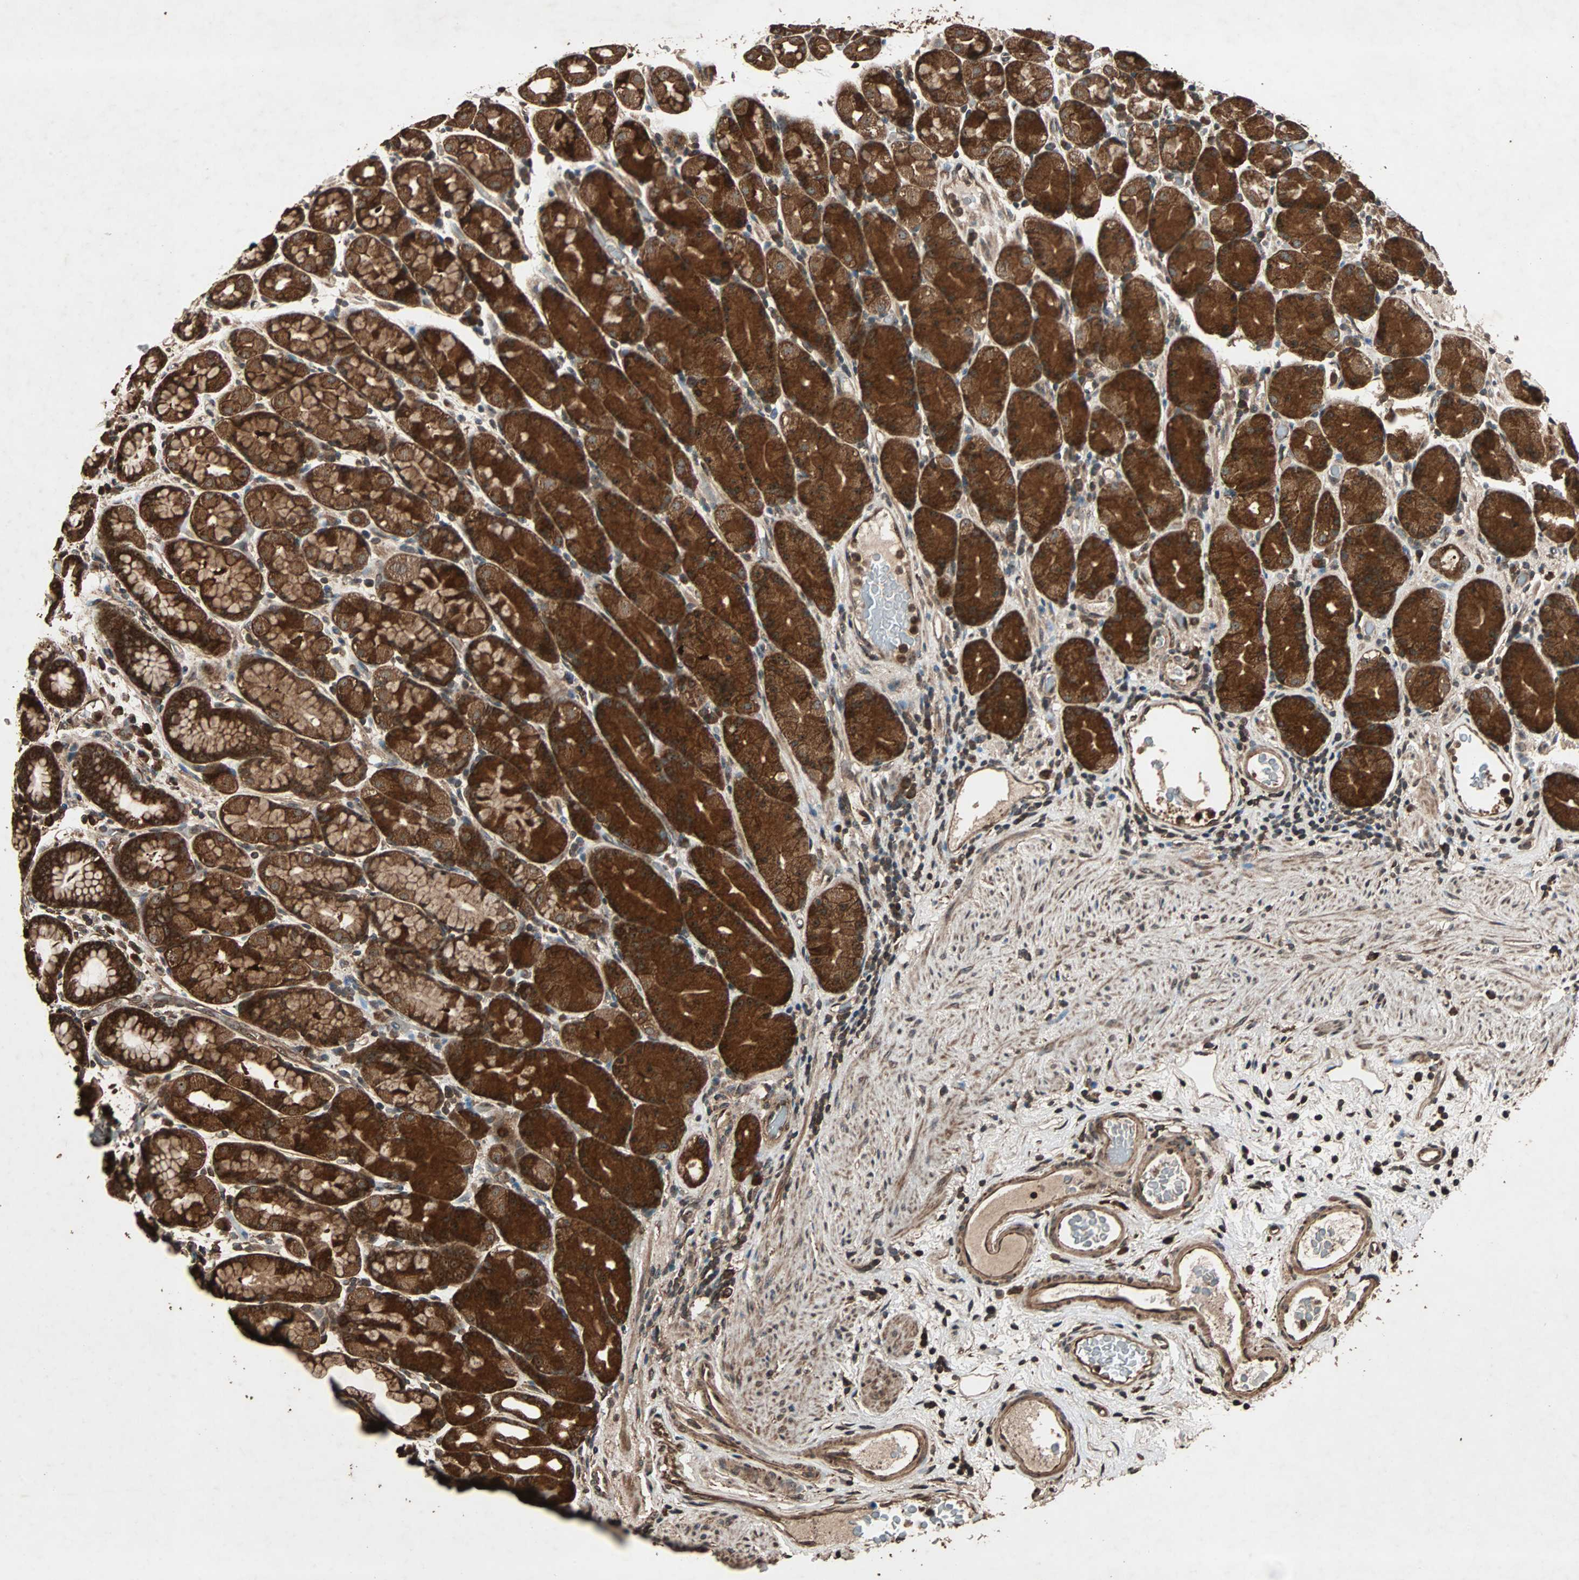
{"staining": {"intensity": "strong", "quantity": ">75%", "location": "cytoplasmic/membranous"}, "tissue": "stomach", "cell_type": "Glandular cells", "image_type": "normal", "snomed": [{"axis": "morphology", "description": "Normal tissue, NOS"}, {"axis": "topography", "description": "Stomach, upper"}], "caption": "Brown immunohistochemical staining in normal human stomach exhibits strong cytoplasmic/membranous positivity in approximately >75% of glandular cells. Nuclei are stained in blue.", "gene": "LAMTOR5", "patient": {"sex": "male", "age": 68}}